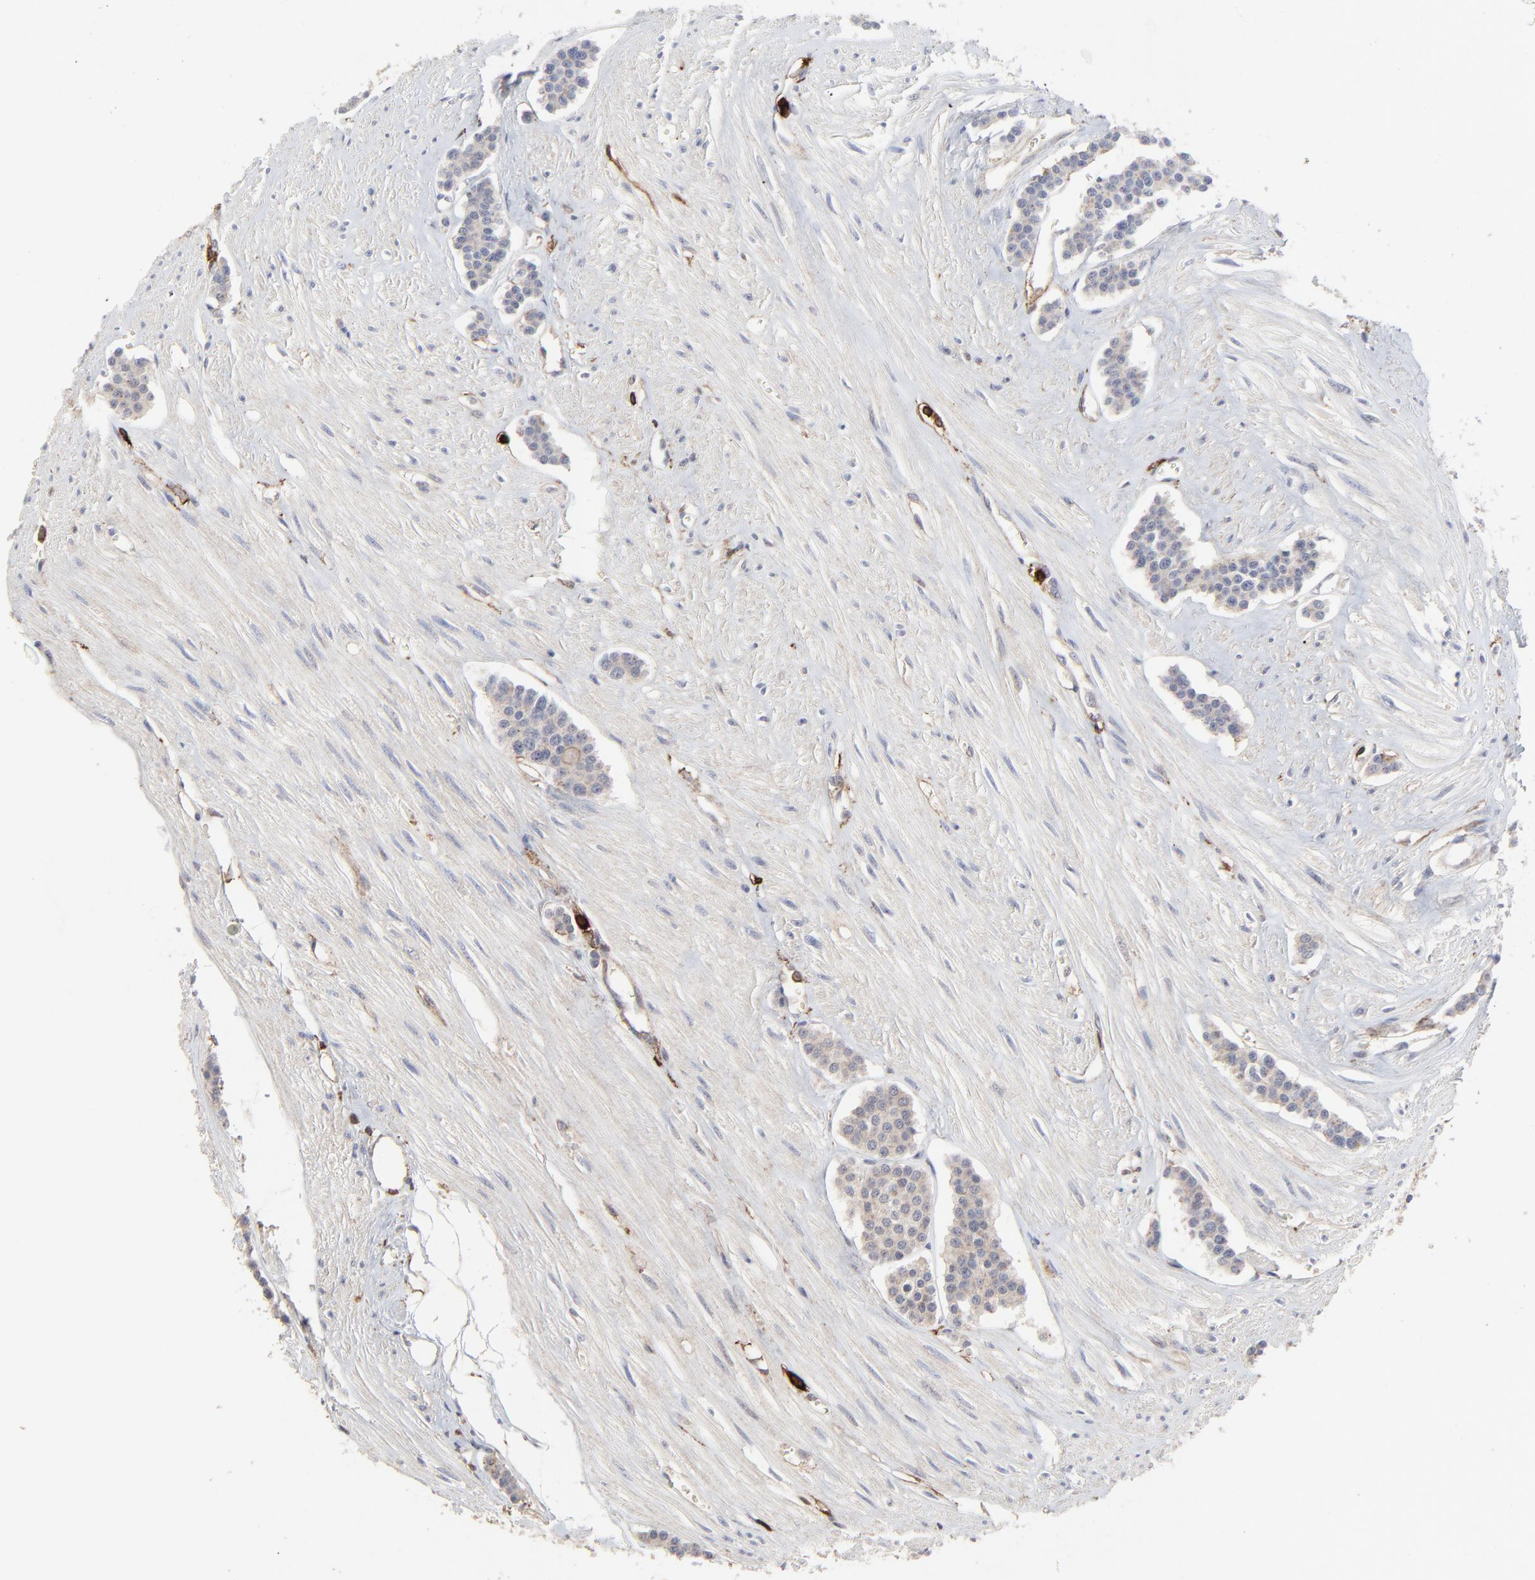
{"staining": {"intensity": "weak", "quantity": ">75%", "location": "cytoplasmic/membranous"}, "tissue": "carcinoid", "cell_type": "Tumor cells", "image_type": "cancer", "snomed": [{"axis": "morphology", "description": "Carcinoid, malignant, NOS"}, {"axis": "topography", "description": "Small intestine"}], "caption": "Carcinoid (malignant) stained with DAB immunohistochemistry exhibits low levels of weak cytoplasmic/membranous positivity in about >75% of tumor cells. (DAB (3,3'-diaminobenzidine) IHC with brightfield microscopy, high magnification).", "gene": "SLC6A14", "patient": {"sex": "male", "age": 60}}